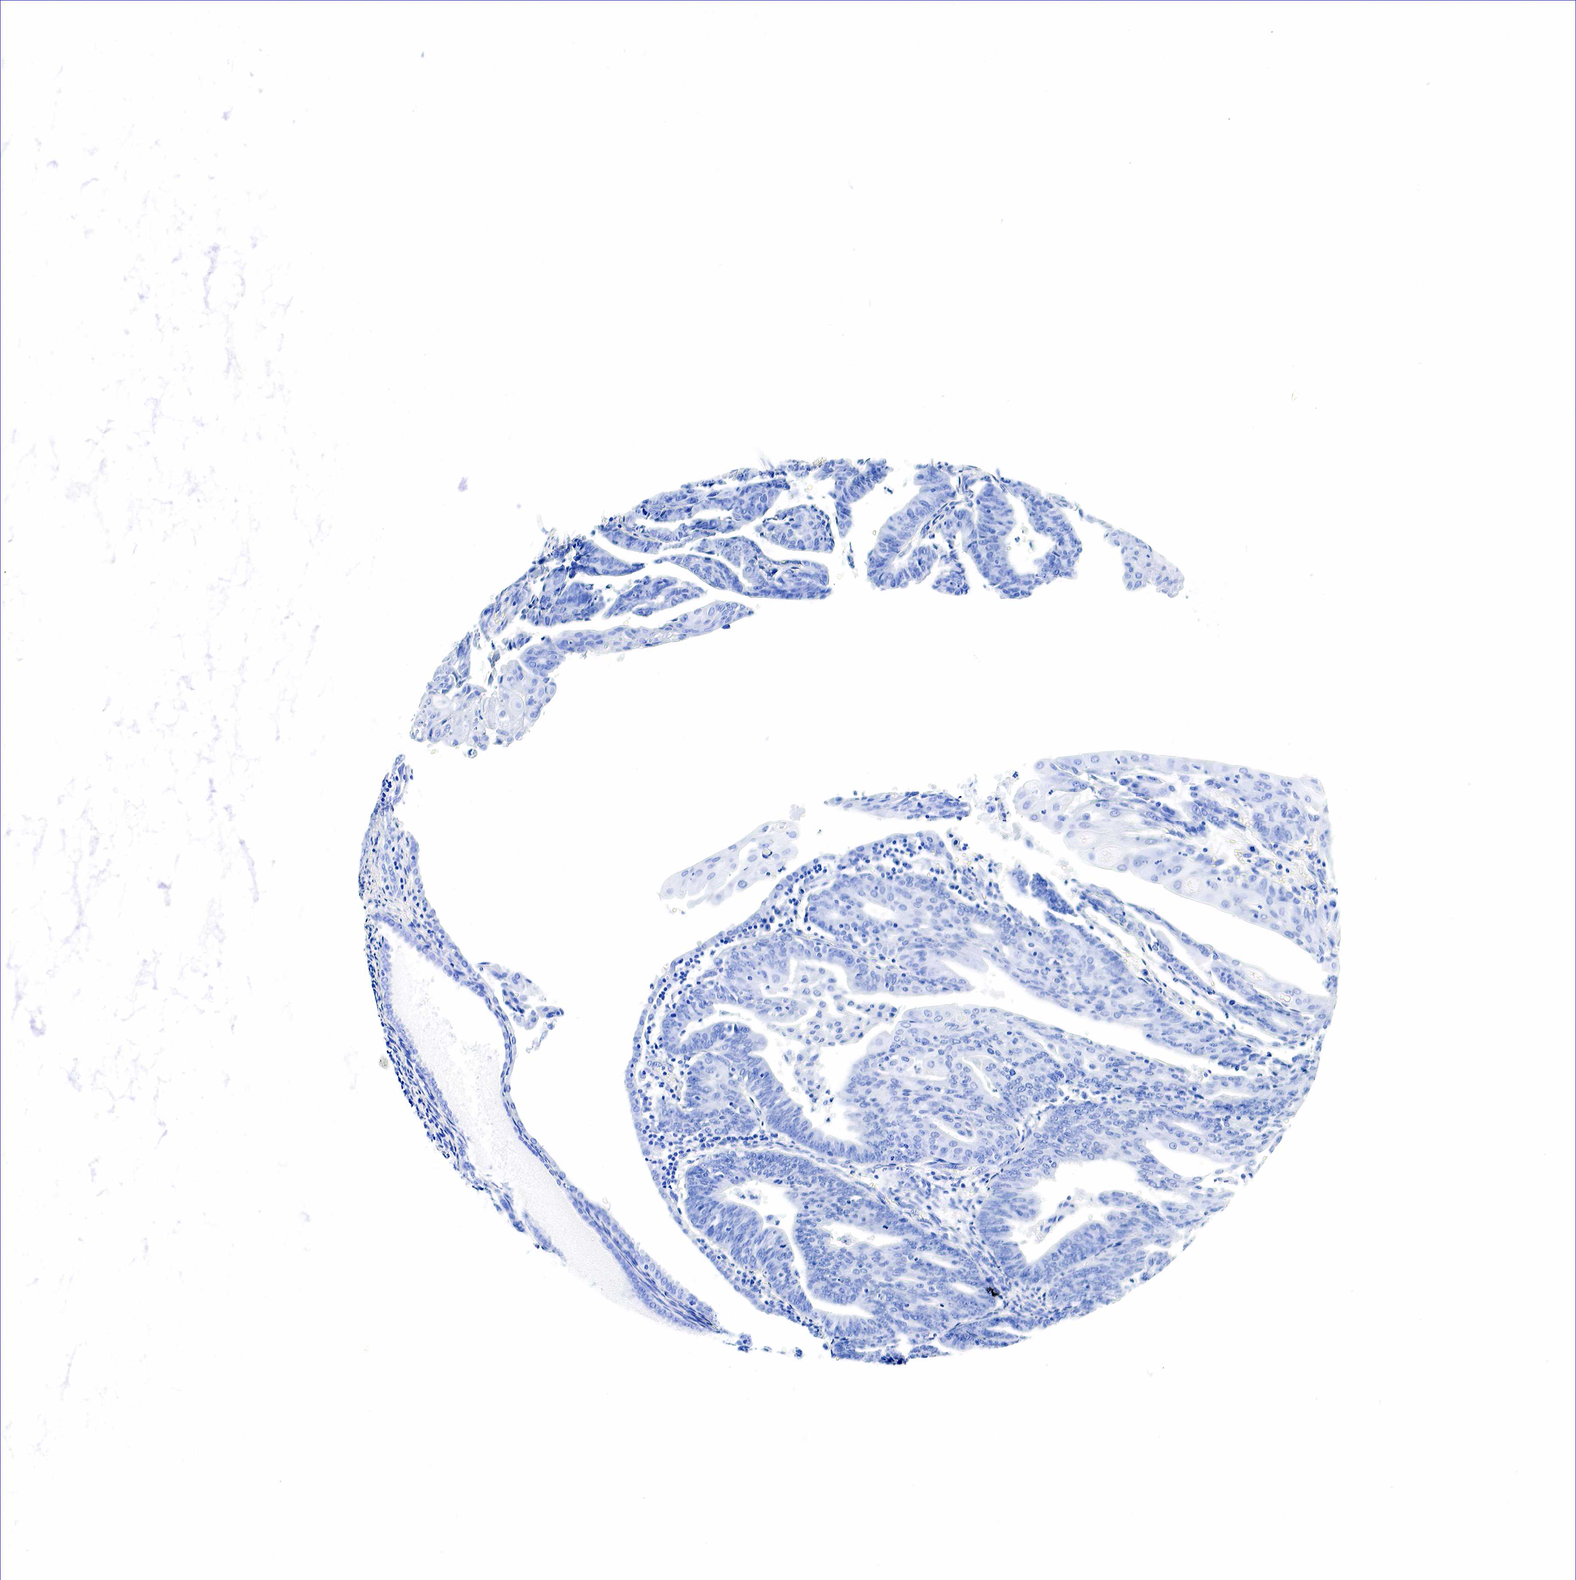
{"staining": {"intensity": "negative", "quantity": "none", "location": "none"}, "tissue": "endometrial cancer", "cell_type": "Tumor cells", "image_type": "cancer", "snomed": [{"axis": "morphology", "description": "Adenocarcinoma, NOS"}, {"axis": "topography", "description": "Endometrium"}], "caption": "Adenocarcinoma (endometrial) was stained to show a protein in brown. There is no significant expression in tumor cells. (Brightfield microscopy of DAB immunohistochemistry (IHC) at high magnification).", "gene": "GAST", "patient": {"sex": "female", "age": 56}}